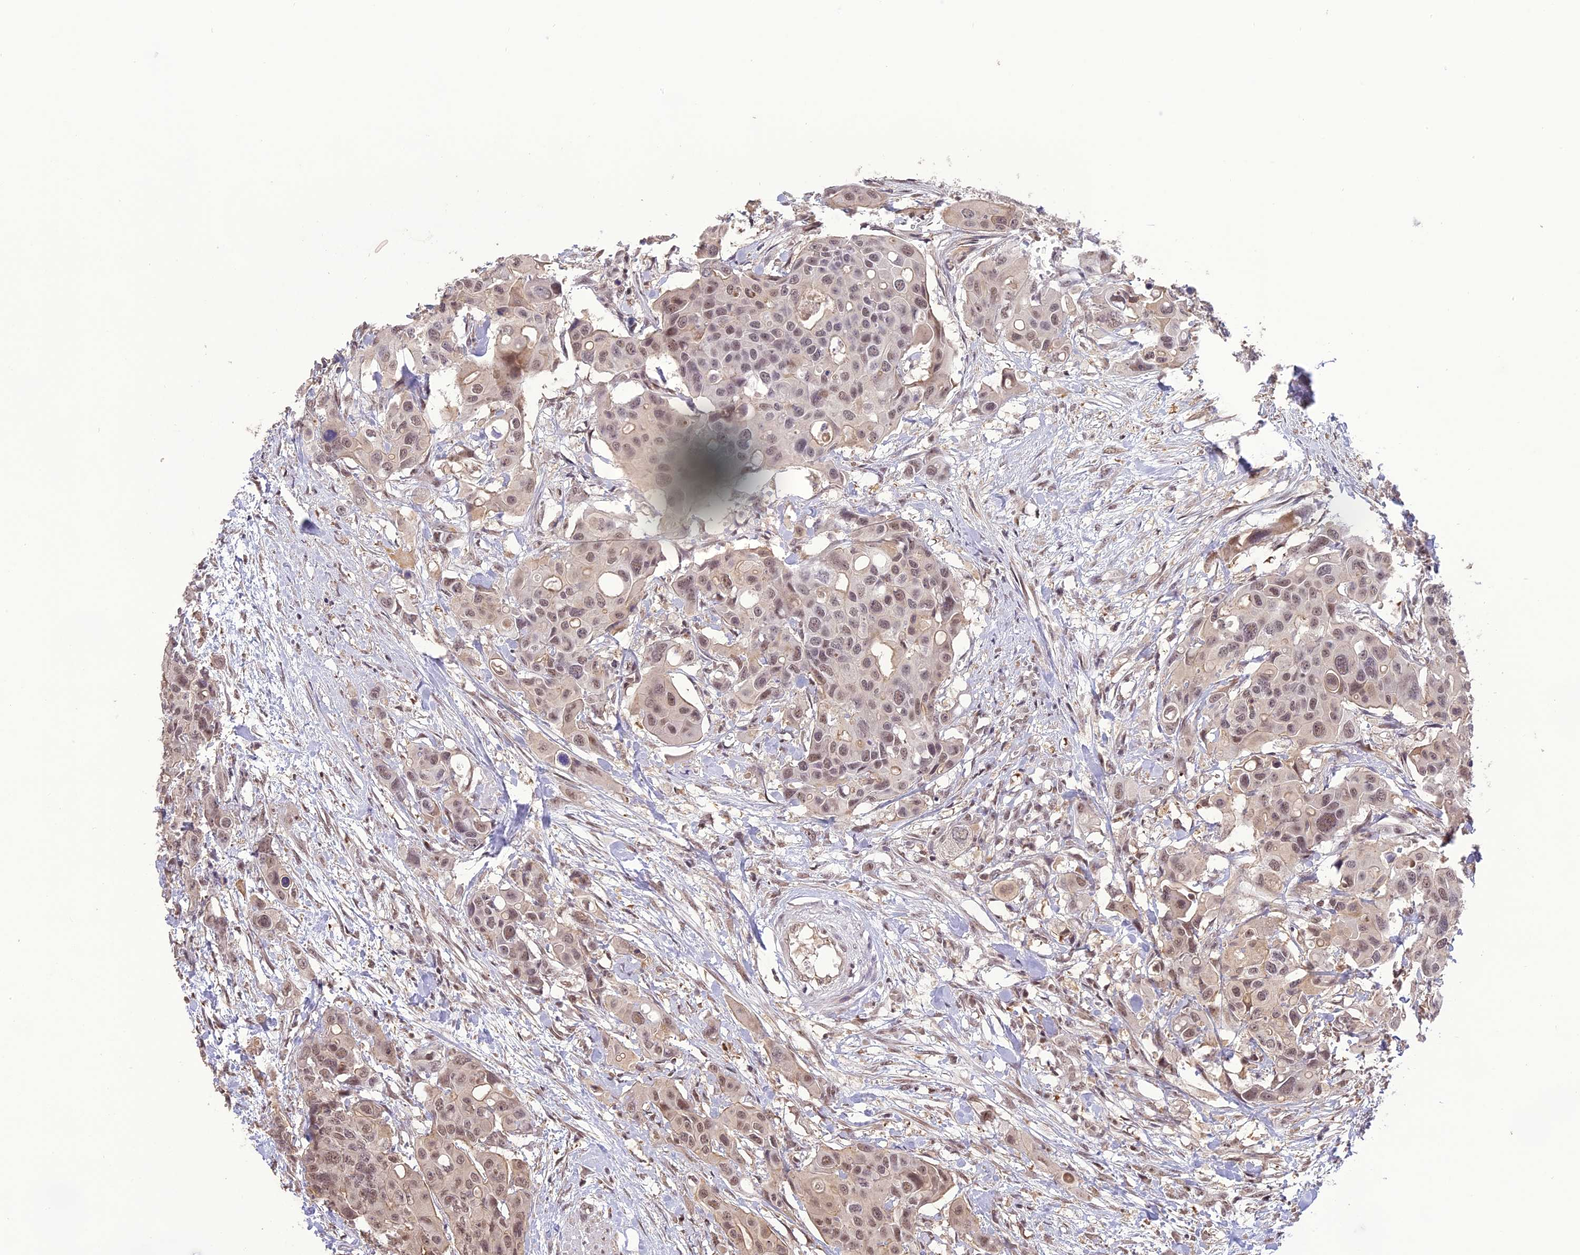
{"staining": {"intensity": "moderate", "quantity": "25%-75%", "location": "nuclear"}, "tissue": "colorectal cancer", "cell_type": "Tumor cells", "image_type": "cancer", "snomed": [{"axis": "morphology", "description": "Adenocarcinoma, NOS"}, {"axis": "topography", "description": "Colon"}], "caption": "Immunohistochemical staining of human colorectal cancer exhibits medium levels of moderate nuclear protein staining in approximately 25%-75% of tumor cells.", "gene": "TIGD7", "patient": {"sex": "male", "age": 77}}